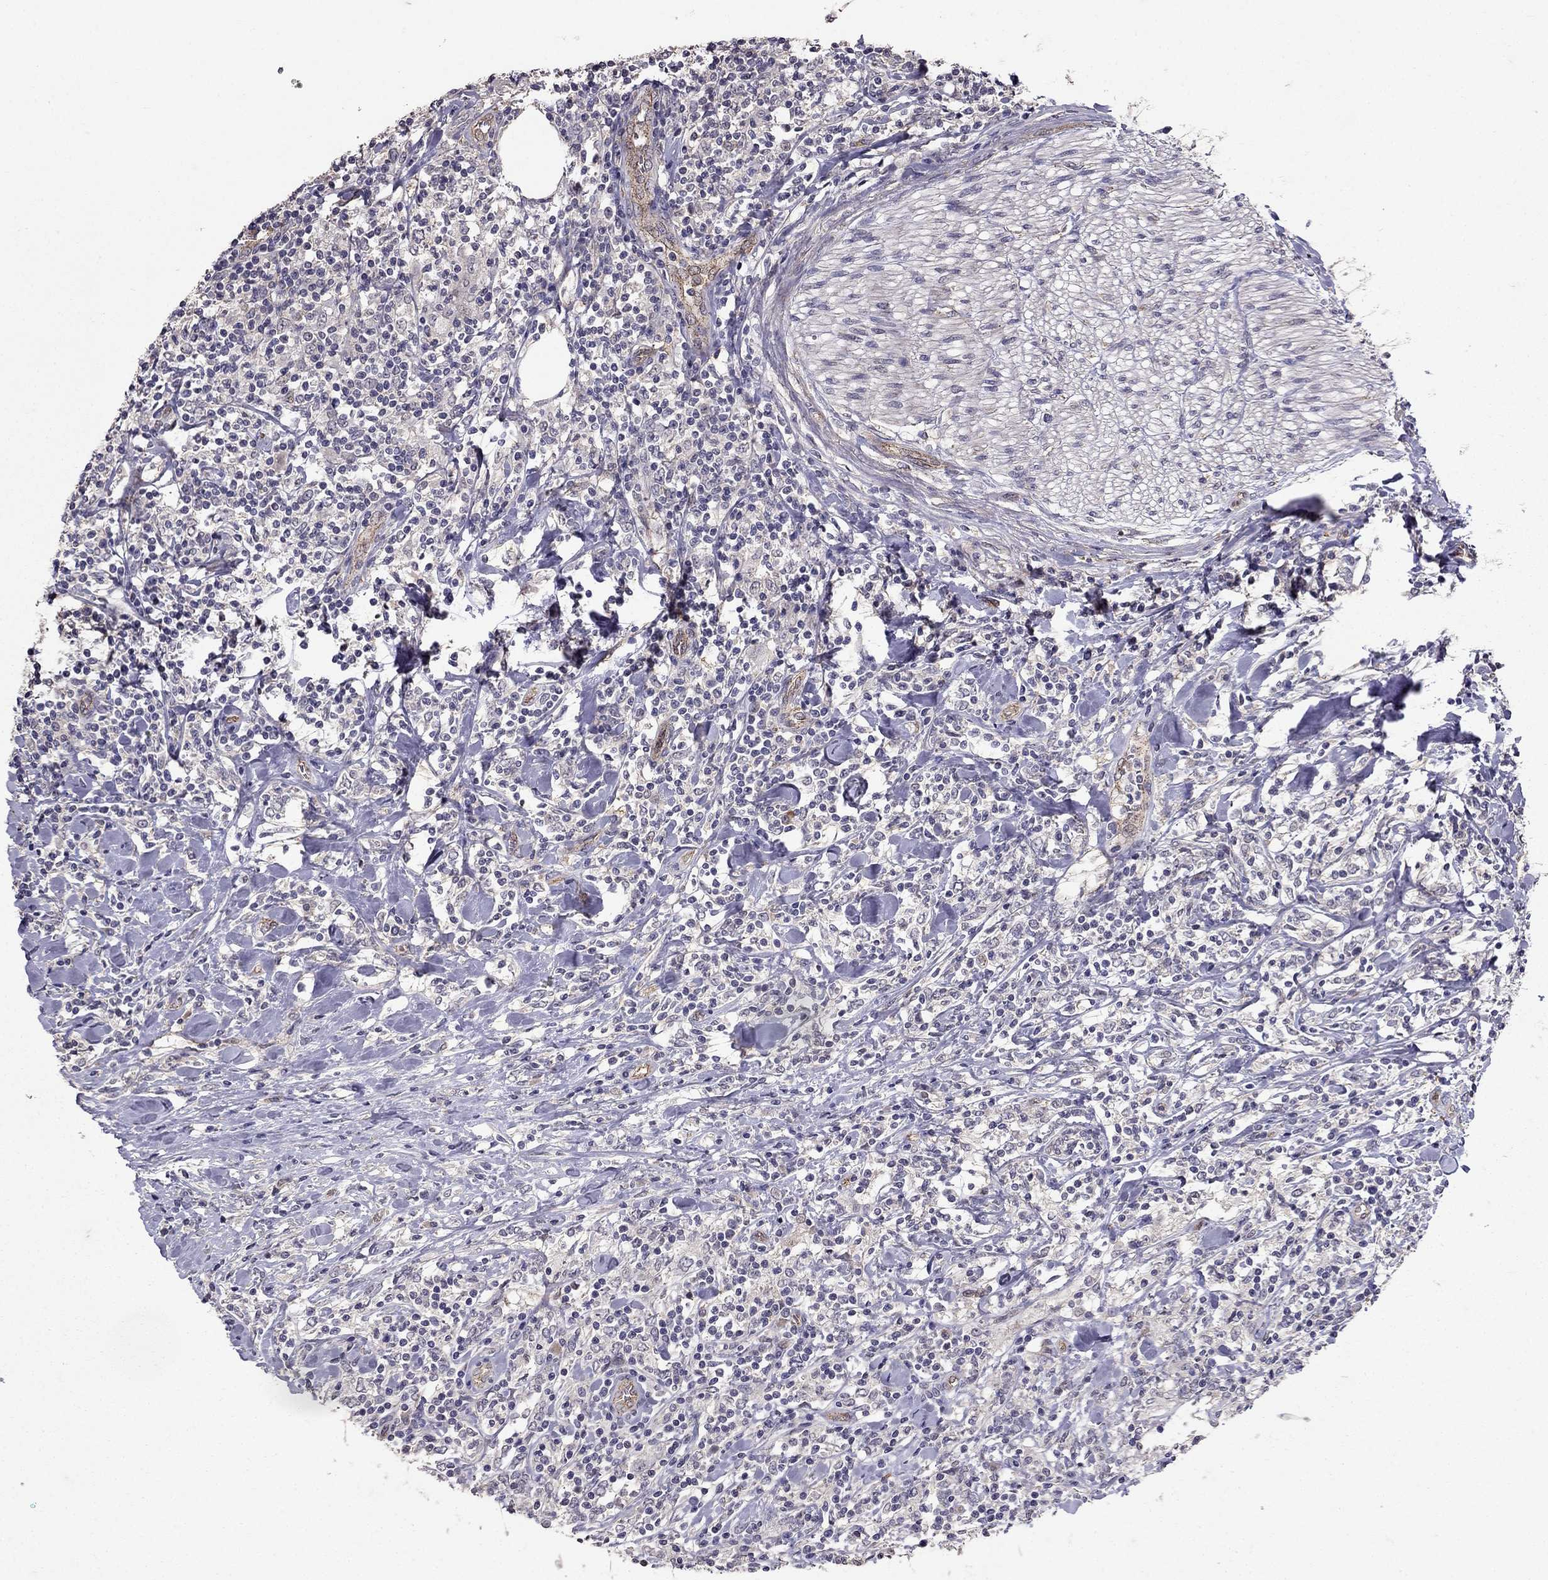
{"staining": {"intensity": "negative", "quantity": "none", "location": "none"}, "tissue": "lymphoma", "cell_type": "Tumor cells", "image_type": "cancer", "snomed": [{"axis": "morphology", "description": "Malignant lymphoma, non-Hodgkin's type, High grade"}, {"axis": "topography", "description": "Lymph node"}], "caption": "Tumor cells are negative for brown protein staining in lymphoma.", "gene": "RASIP1", "patient": {"sex": "female", "age": 84}}